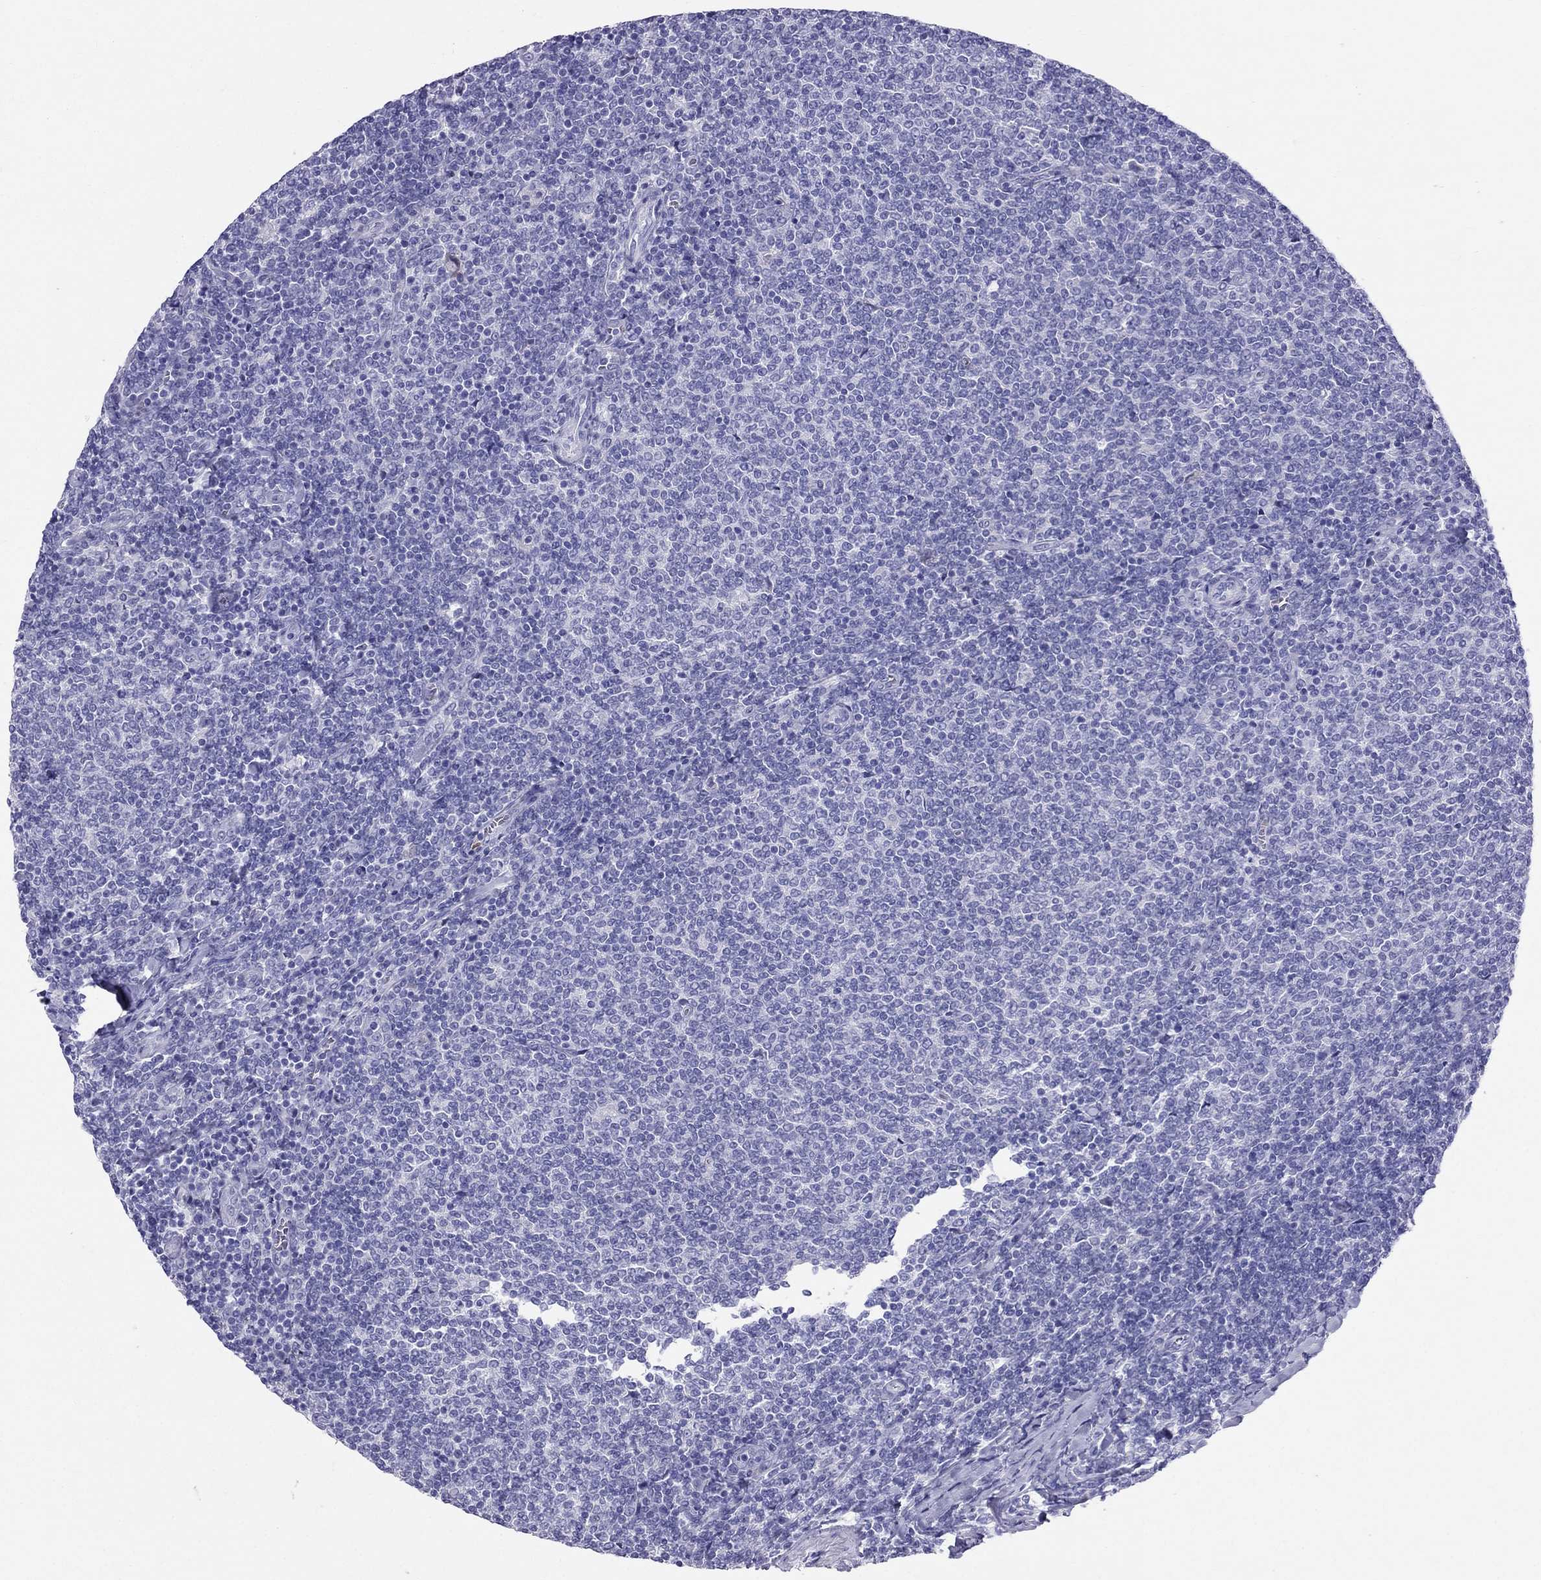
{"staining": {"intensity": "negative", "quantity": "none", "location": "none"}, "tissue": "lymphoma", "cell_type": "Tumor cells", "image_type": "cancer", "snomed": [{"axis": "morphology", "description": "Malignant lymphoma, non-Hodgkin's type, Low grade"}, {"axis": "topography", "description": "Lymph node"}], "caption": "This is an immunohistochemistry (IHC) micrograph of lymphoma. There is no expression in tumor cells.", "gene": "DNAAF6", "patient": {"sex": "male", "age": 52}}